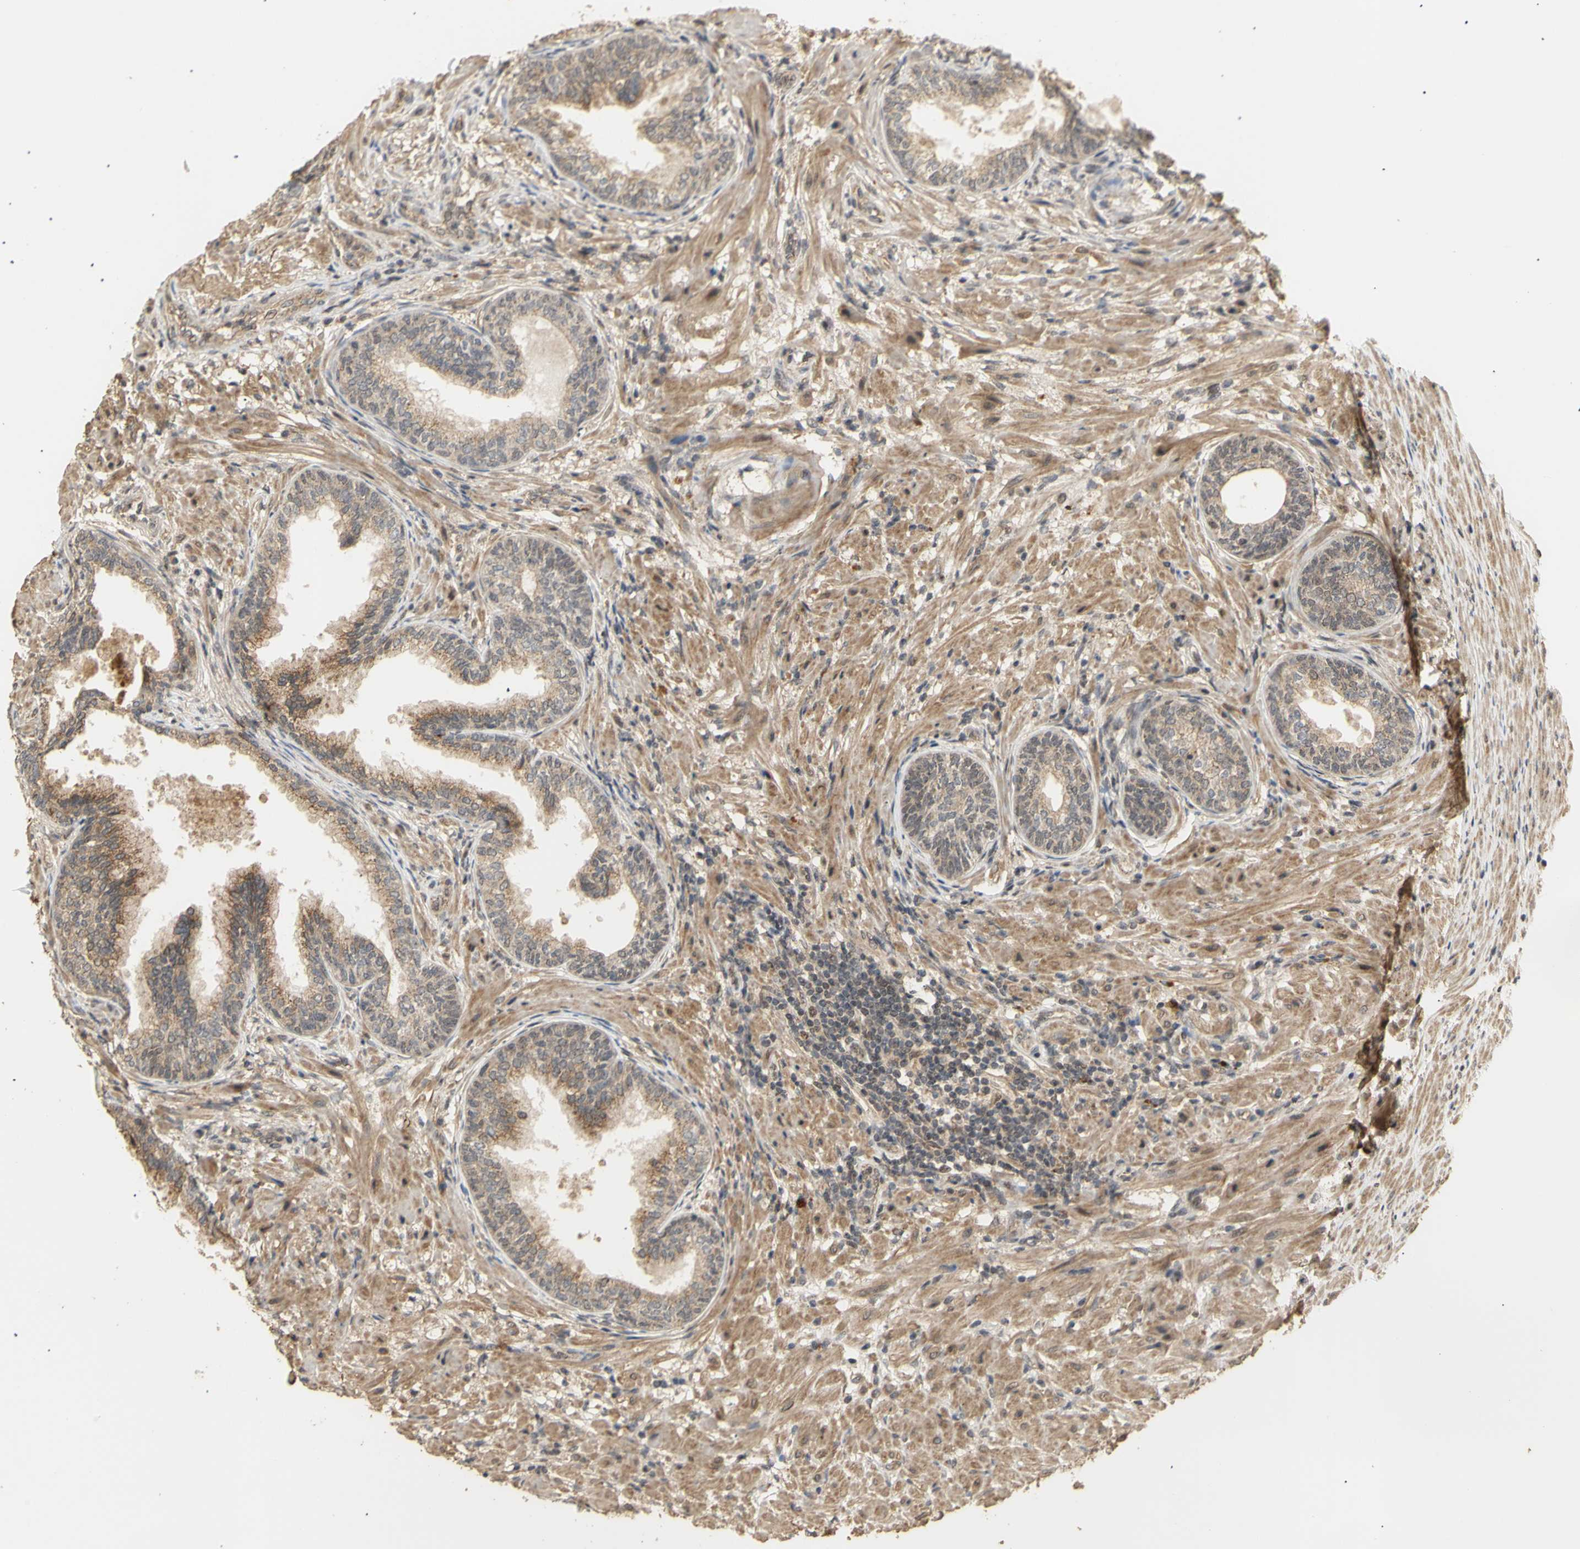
{"staining": {"intensity": "strong", "quantity": ">75%", "location": "cytoplasmic/membranous"}, "tissue": "prostate", "cell_type": "Glandular cells", "image_type": "normal", "snomed": [{"axis": "morphology", "description": "Normal tissue, NOS"}, {"axis": "topography", "description": "Prostate"}], "caption": "Prostate stained for a protein (brown) shows strong cytoplasmic/membranous positive staining in about >75% of glandular cells.", "gene": "GTF2E2", "patient": {"sex": "male", "age": 76}}